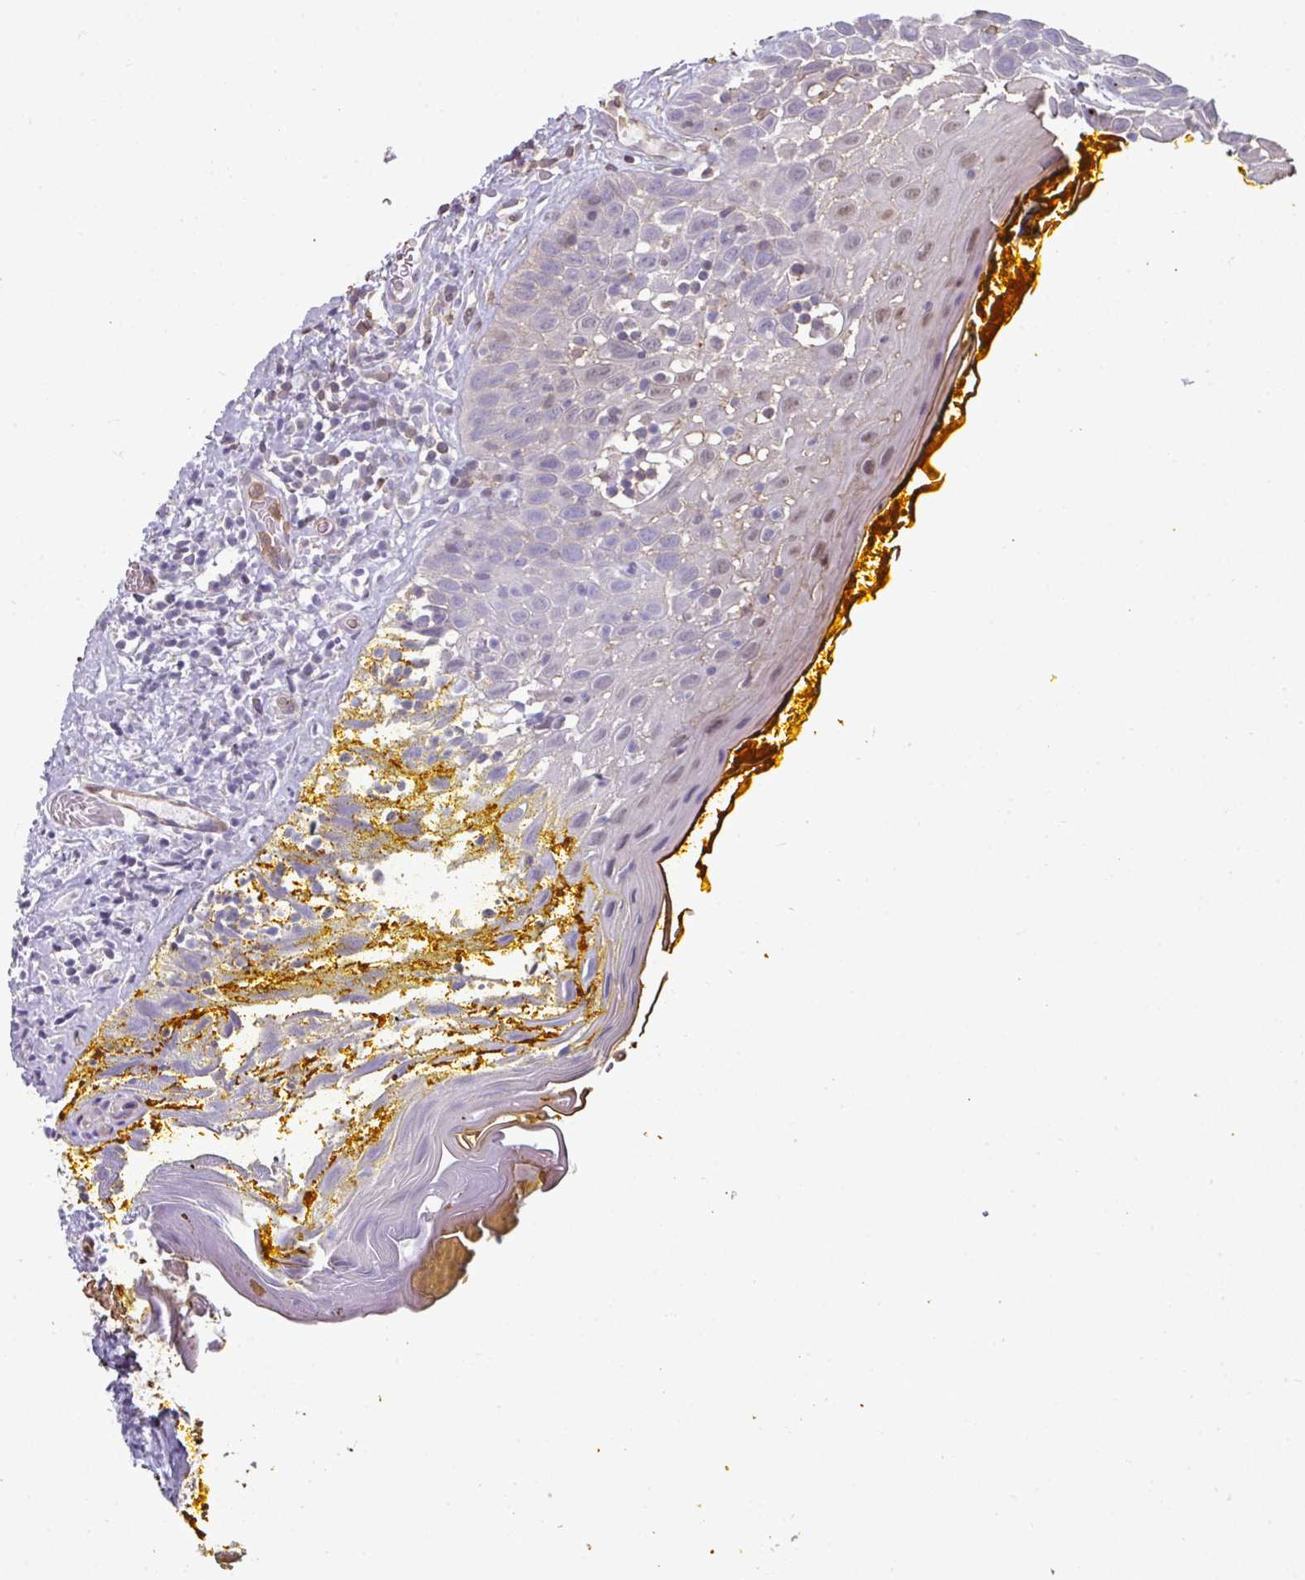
{"staining": {"intensity": "weak", "quantity": "25%-75%", "location": "nuclear"}, "tissue": "oral mucosa", "cell_type": "Squamous epithelial cells", "image_type": "normal", "snomed": [{"axis": "morphology", "description": "Normal tissue, NOS"}, {"axis": "morphology", "description": "Squamous cell carcinoma, NOS"}, {"axis": "topography", "description": "Oral tissue"}, {"axis": "topography", "description": "Tounge, NOS"}, {"axis": "topography", "description": "Head-Neck"}], "caption": "About 25%-75% of squamous epithelial cells in benign oral mucosa reveal weak nuclear protein staining as visualized by brown immunohistochemical staining.", "gene": "BEND5", "patient": {"sex": "male", "age": 76}}